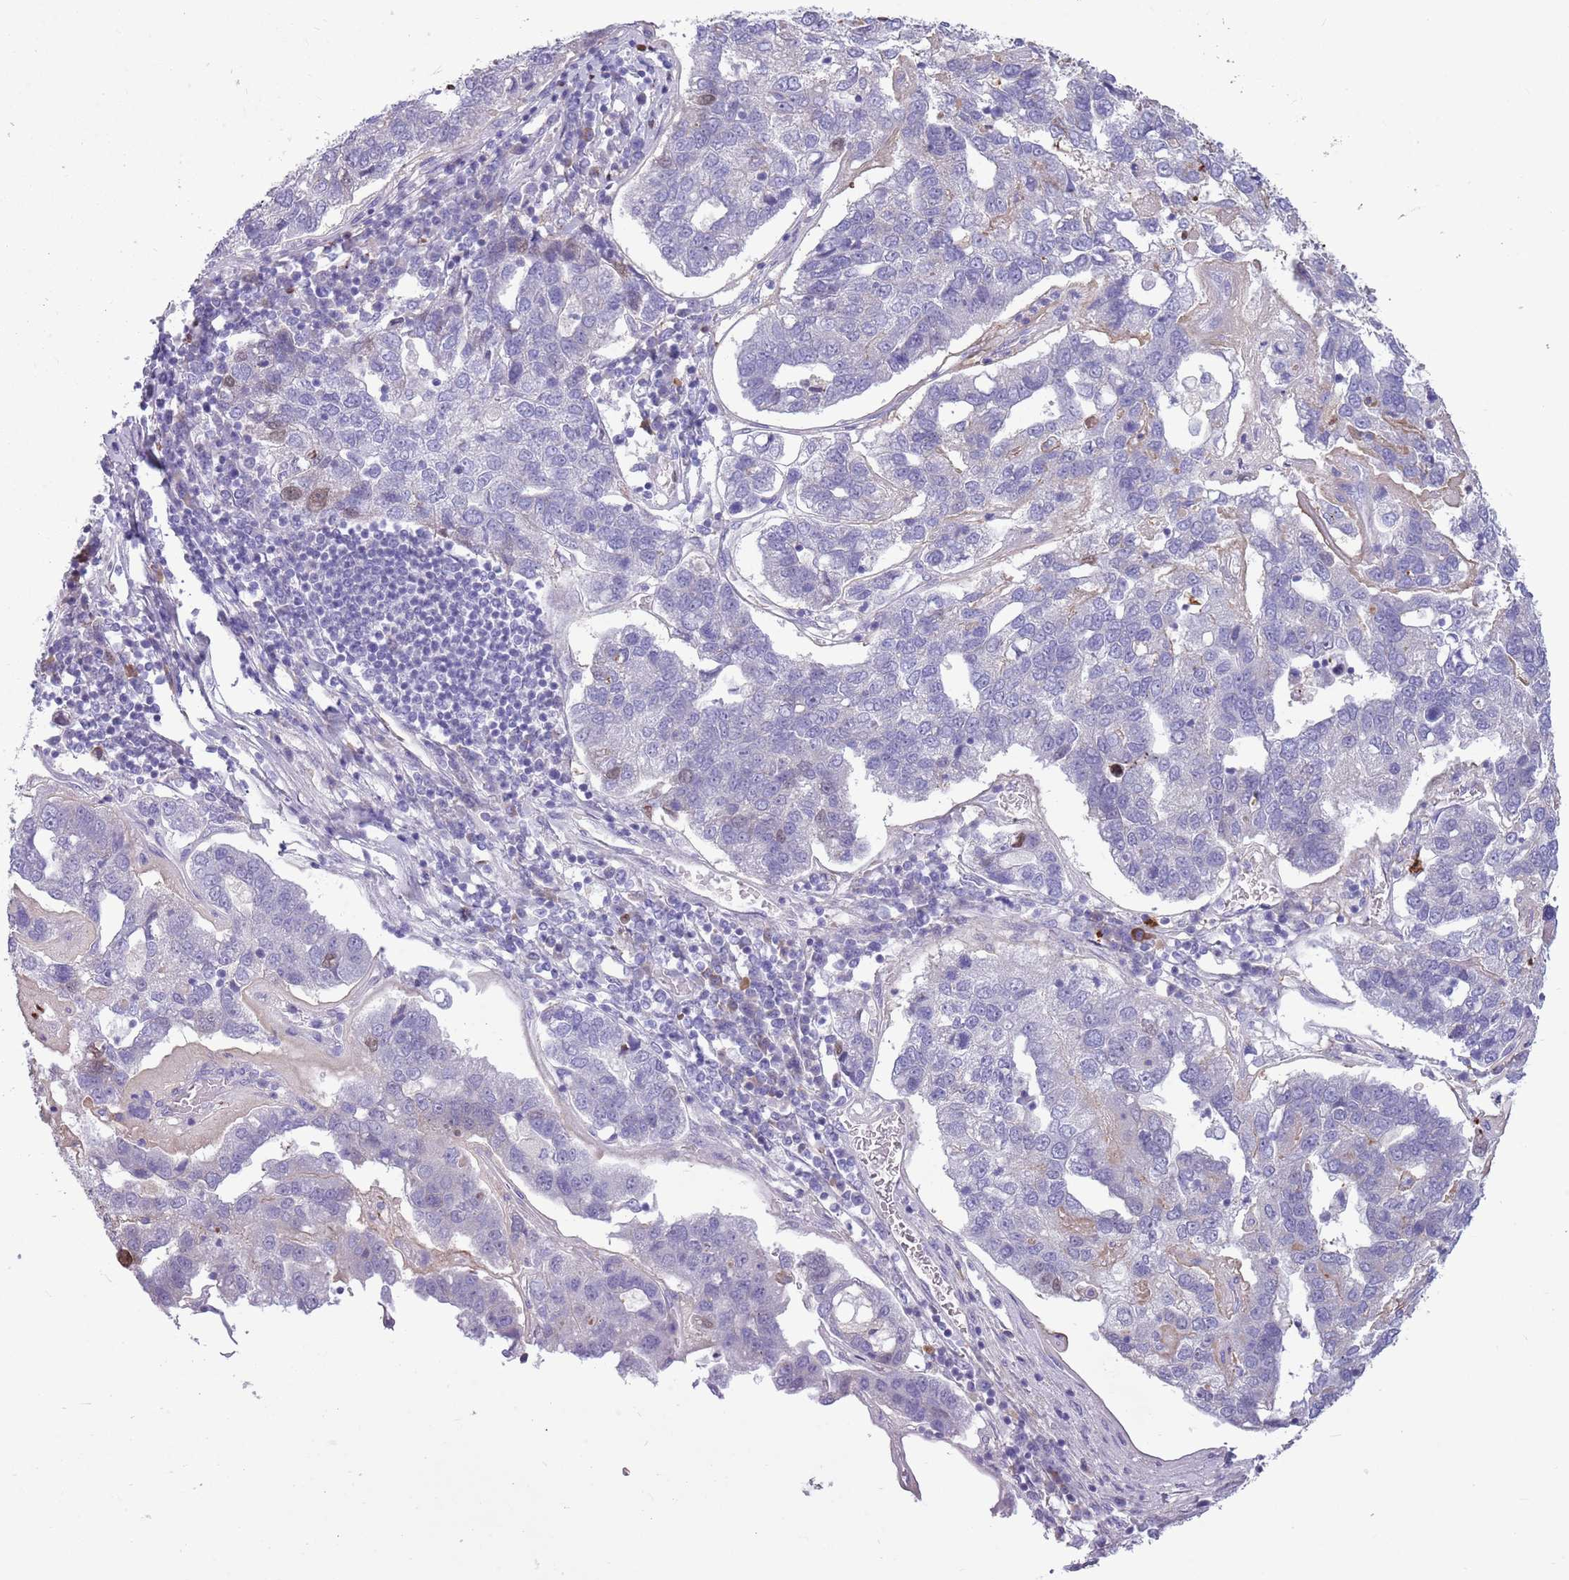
{"staining": {"intensity": "negative", "quantity": "none", "location": "none"}, "tissue": "pancreatic cancer", "cell_type": "Tumor cells", "image_type": "cancer", "snomed": [{"axis": "morphology", "description": "Adenocarcinoma, NOS"}, {"axis": "topography", "description": "Pancreas"}], "caption": "Immunohistochemistry image of neoplastic tissue: human pancreatic cancer (adenocarcinoma) stained with DAB (3,3'-diaminobenzidine) displays no significant protein staining in tumor cells.", "gene": "ZNF425", "patient": {"sex": "female", "age": 61}}